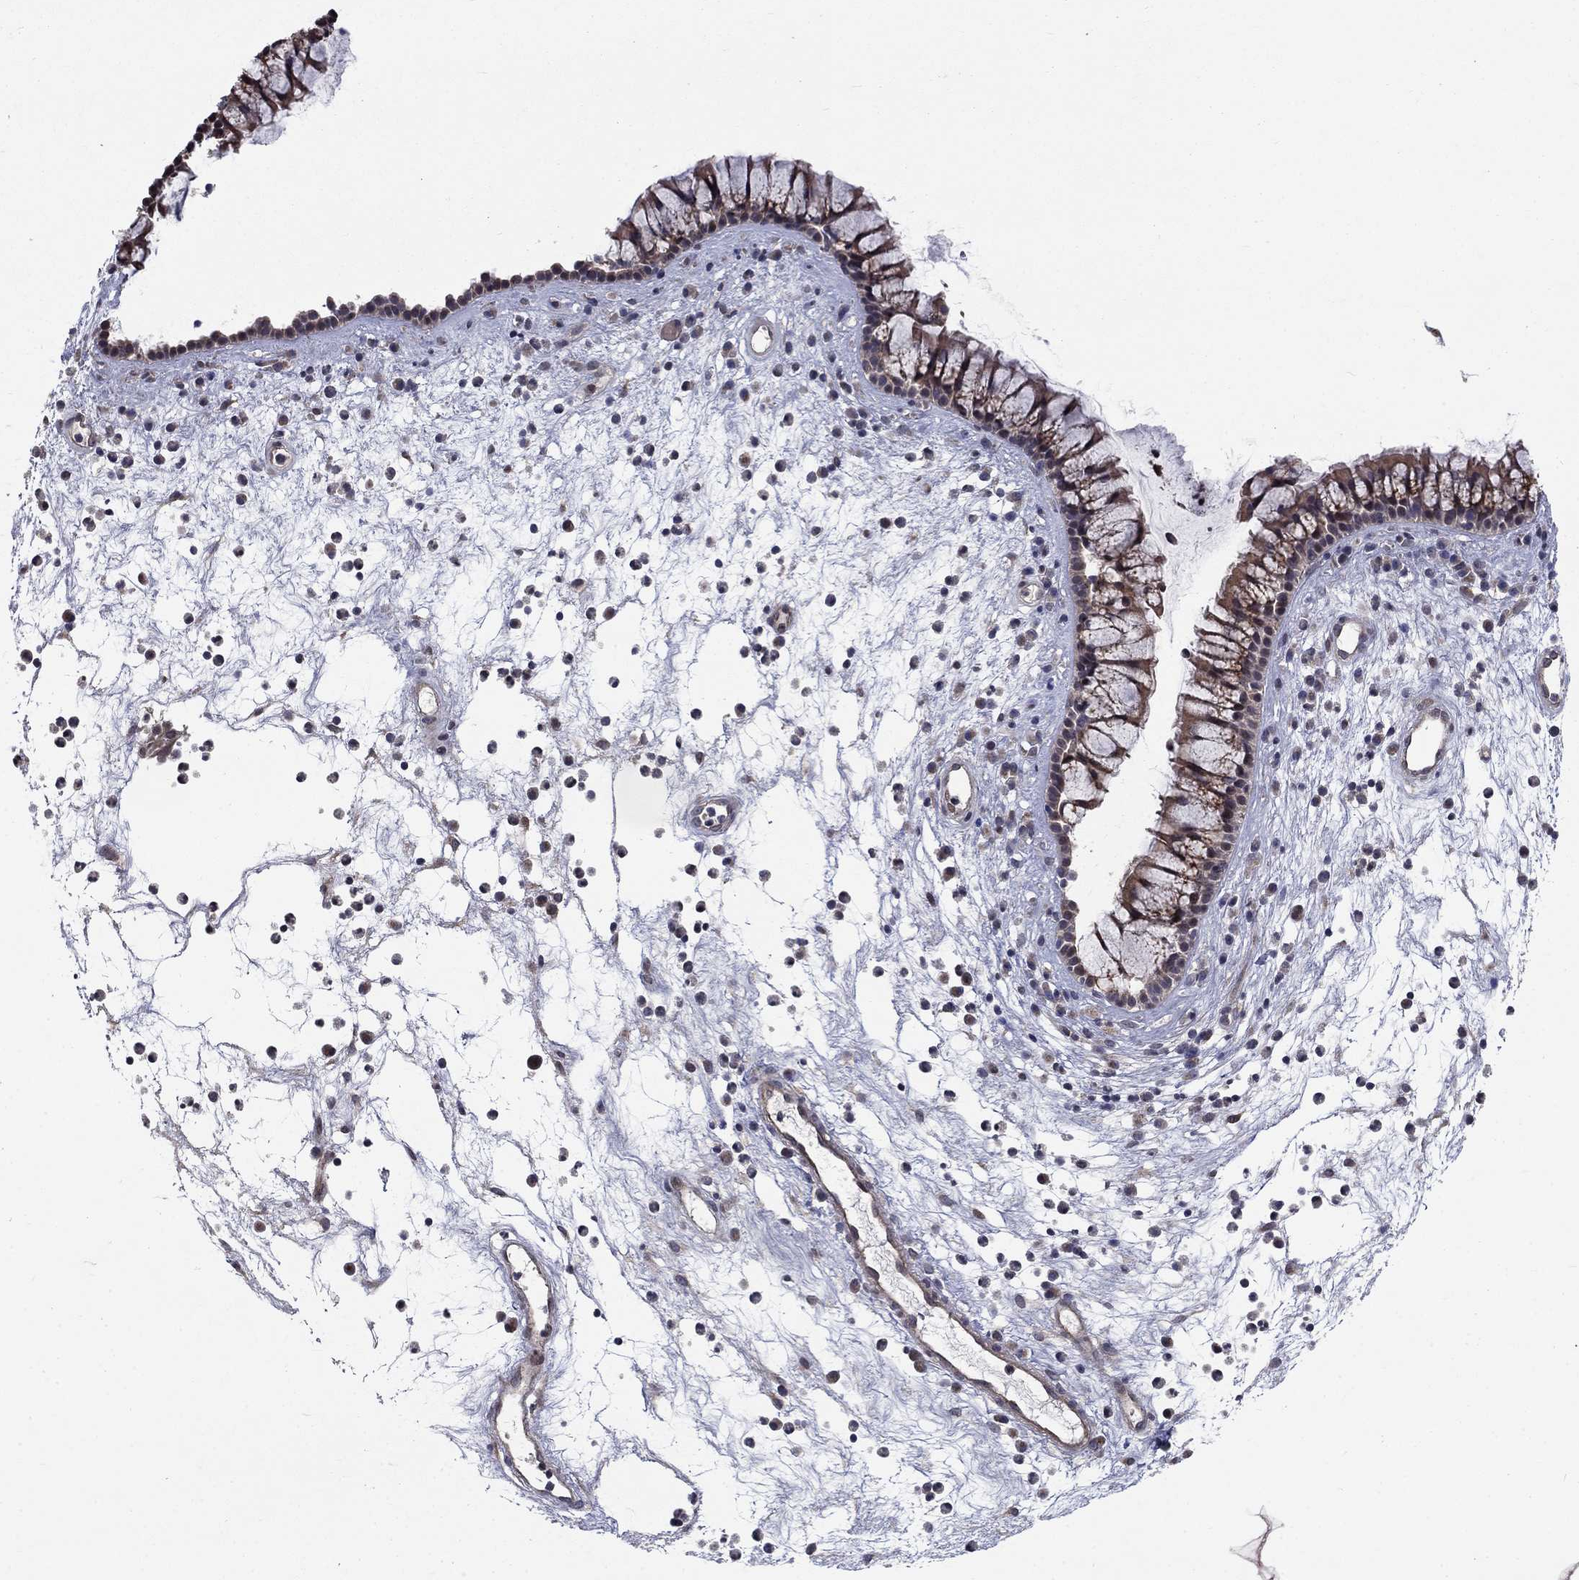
{"staining": {"intensity": "moderate", "quantity": "25%-75%", "location": "cytoplasmic/membranous"}, "tissue": "nasopharynx", "cell_type": "Respiratory epithelial cells", "image_type": "normal", "snomed": [{"axis": "morphology", "description": "Normal tissue, NOS"}, {"axis": "topography", "description": "Nasopharynx"}], "caption": "A medium amount of moderate cytoplasmic/membranous expression is identified in about 25%-75% of respiratory epithelial cells in benign nasopharynx. The staining was performed using DAB to visualize the protein expression in brown, while the nuclei were stained in blue with hematoxylin (Magnification: 20x).", "gene": "FAM3B", "patient": {"sex": "male", "age": 77}}